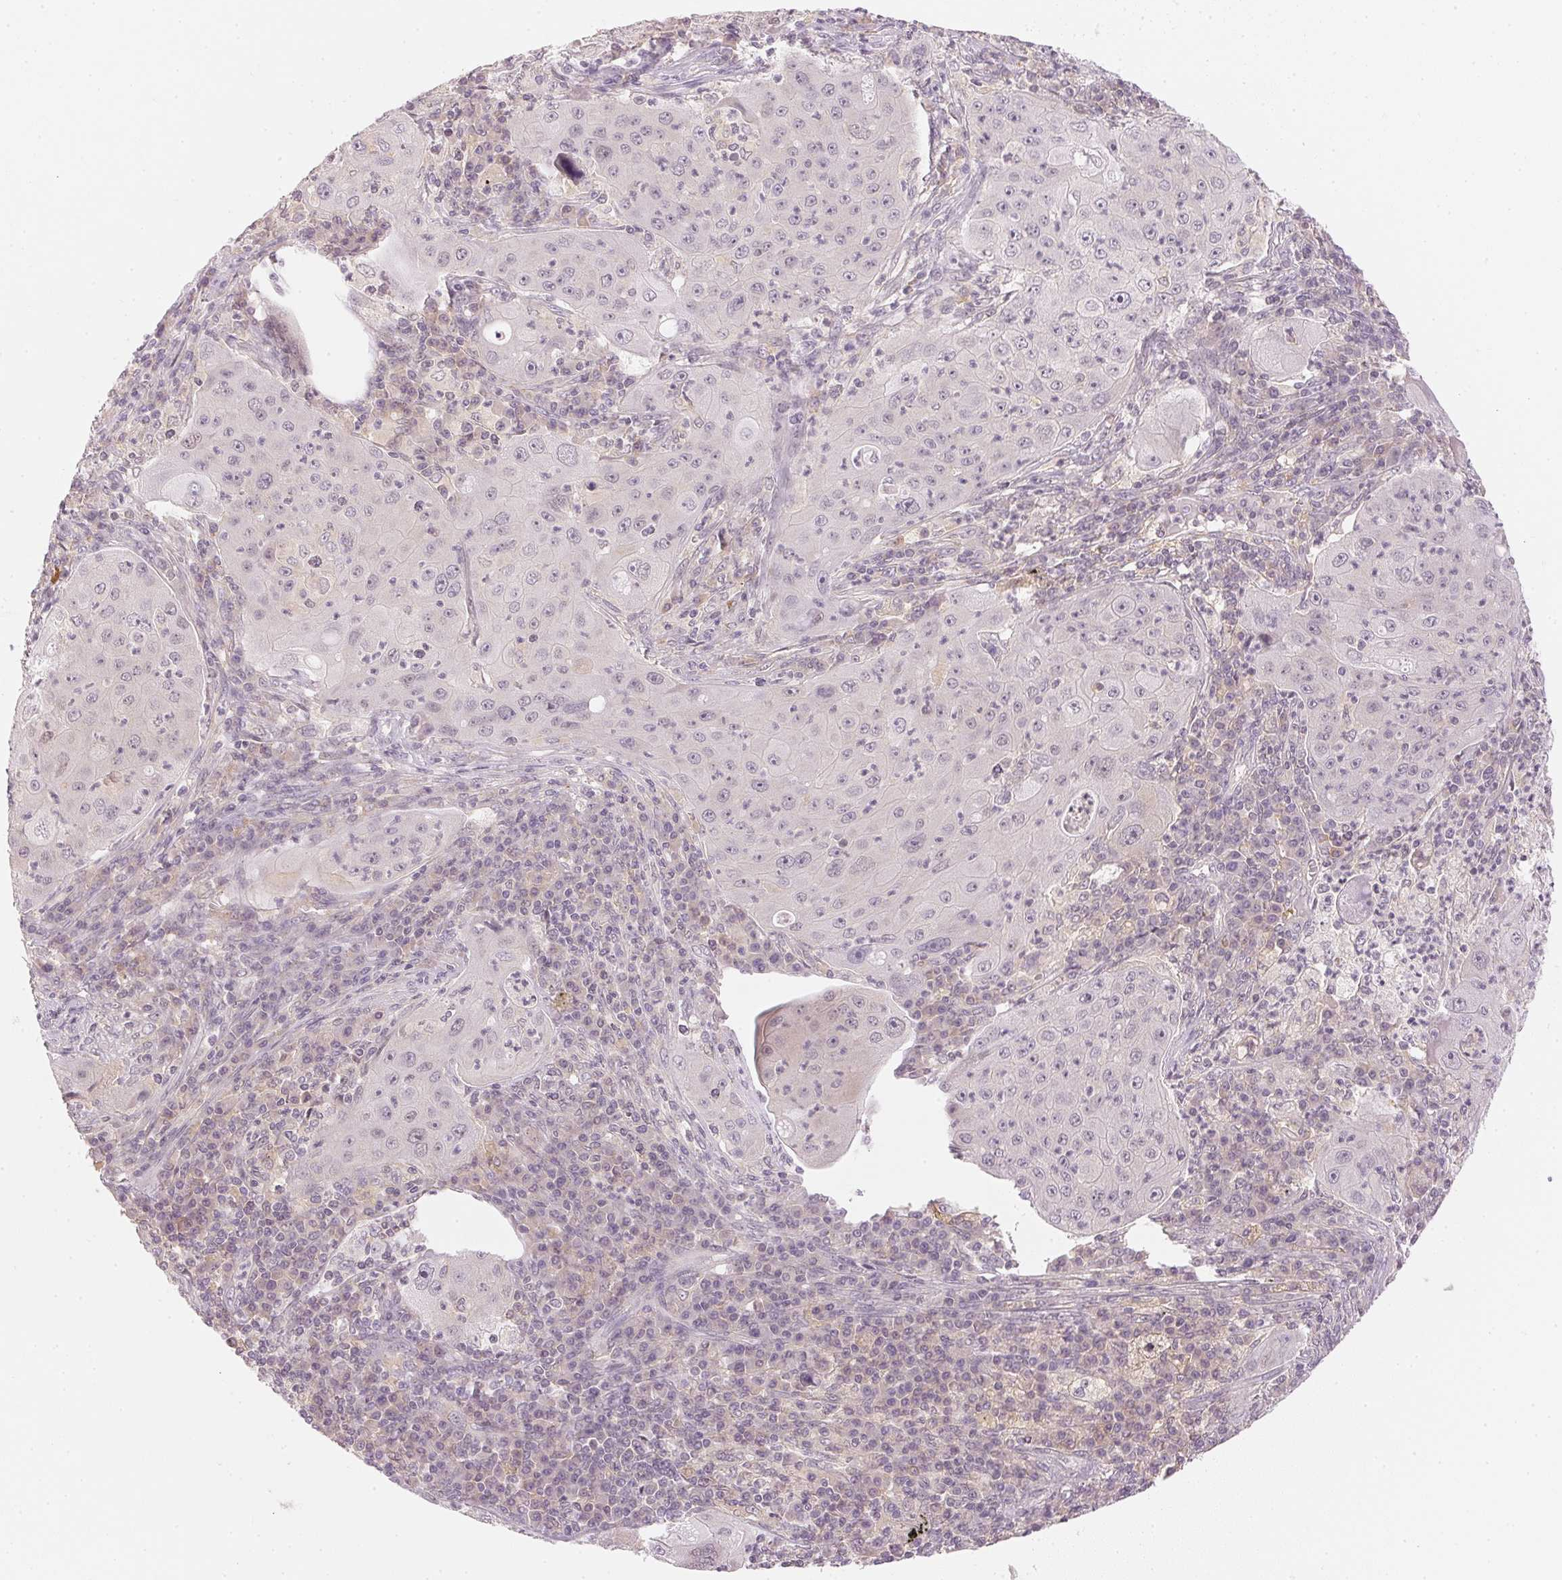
{"staining": {"intensity": "negative", "quantity": "none", "location": "none"}, "tissue": "lung cancer", "cell_type": "Tumor cells", "image_type": "cancer", "snomed": [{"axis": "morphology", "description": "Squamous cell carcinoma, NOS"}, {"axis": "topography", "description": "Lung"}], "caption": "This is an IHC photomicrograph of lung cancer. There is no positivity in tumor cells.", "gene": "KPRP", "patient": {"sex": "female", "age": 59}}